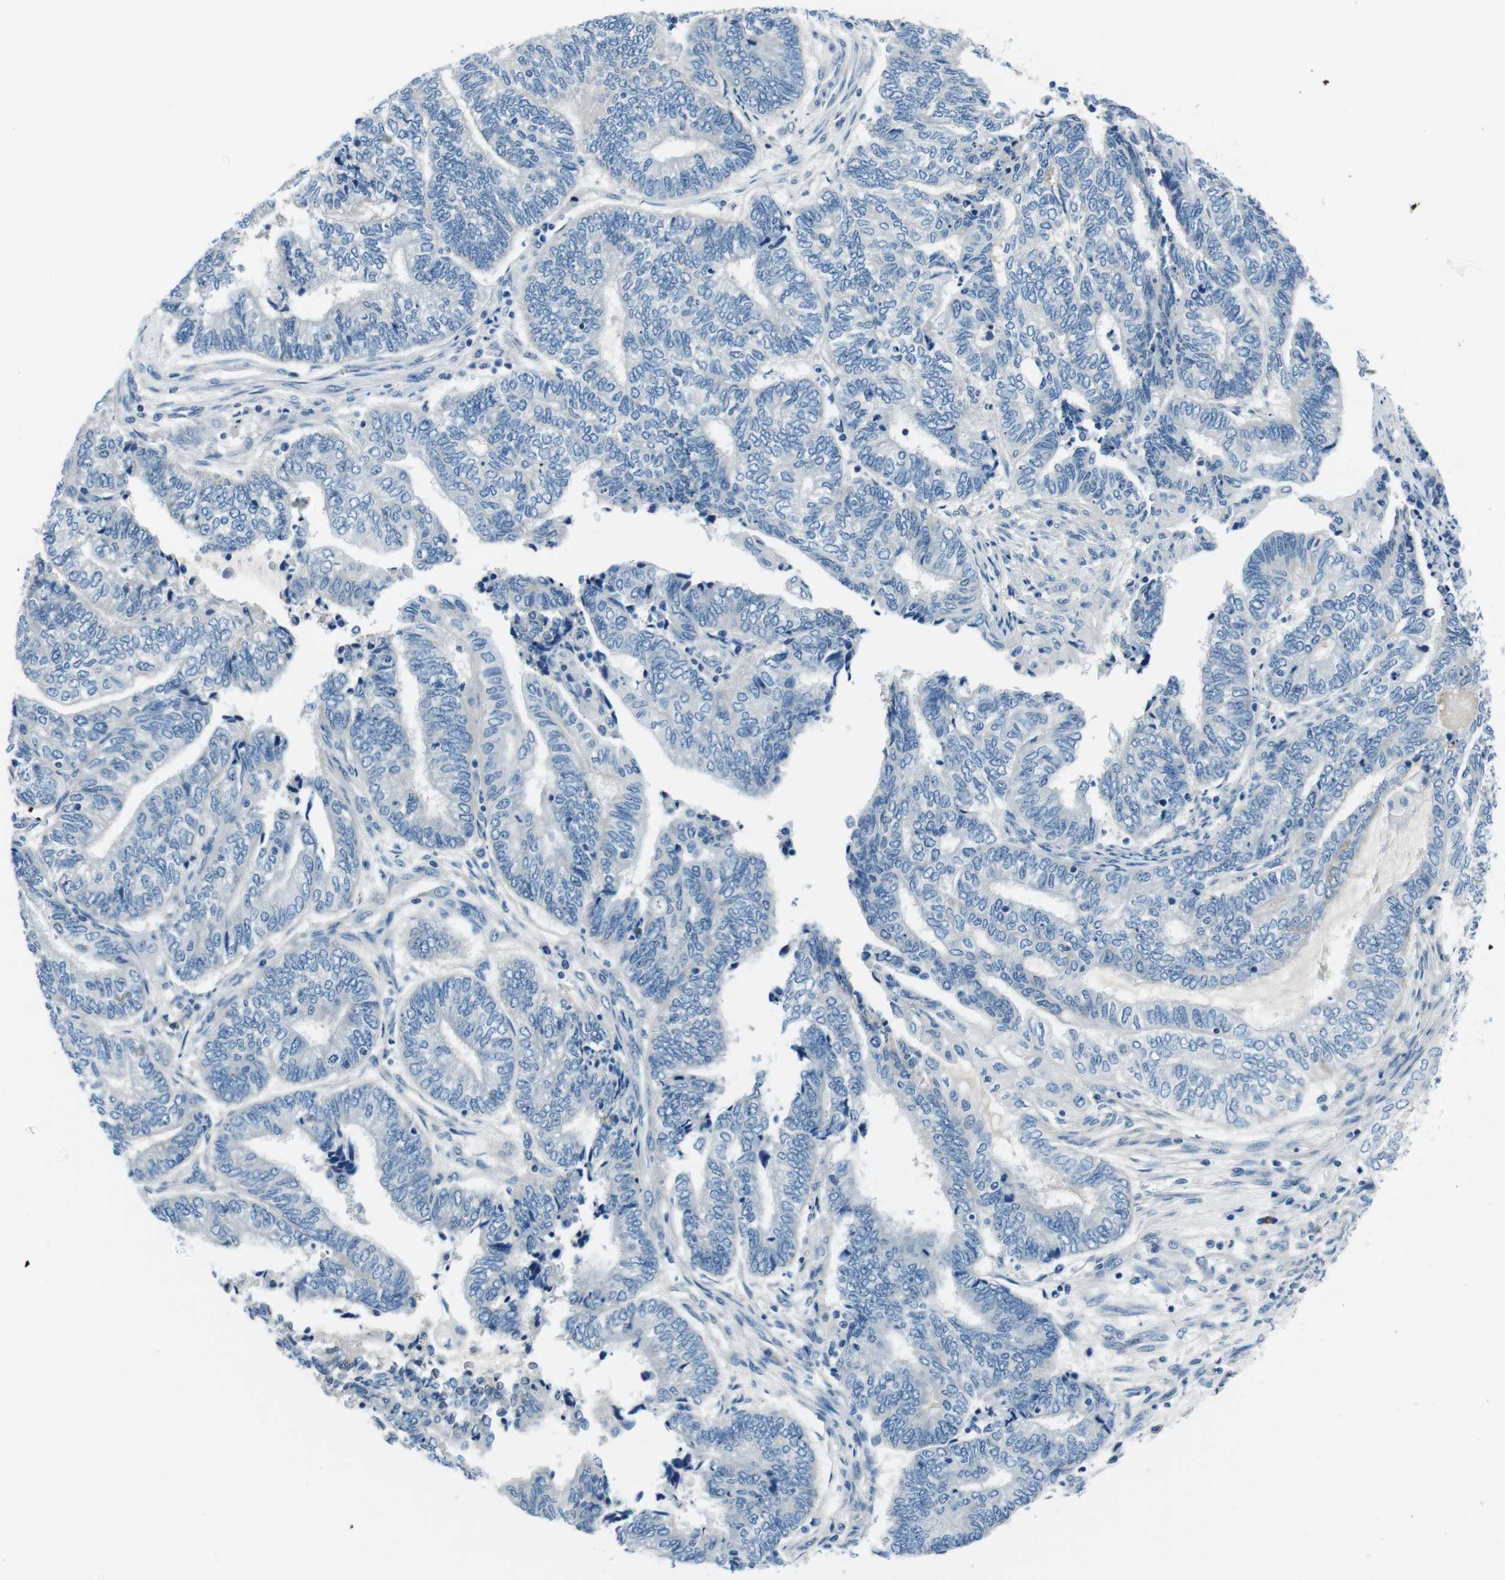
{"staining": {"intensity": "negative", "quantity": "none", "location": "none"}, "tissue": "endometrial cancer", "cell_type": "Tumor cells", "image_type": "cancer", "snomed": [{"axis": "morphology", "description": "Adenocarcinoma, NOS"}, {"axis": "topography", "description": "Uterus"}, {"axis": "topography", "description": "Endometrium"}], "caption": "Tumor cells show no significant protein positivity in endometrial adenocarcinoma.", "gene": "CASQ1", "patient": {"sex": "female", "age": 70}}